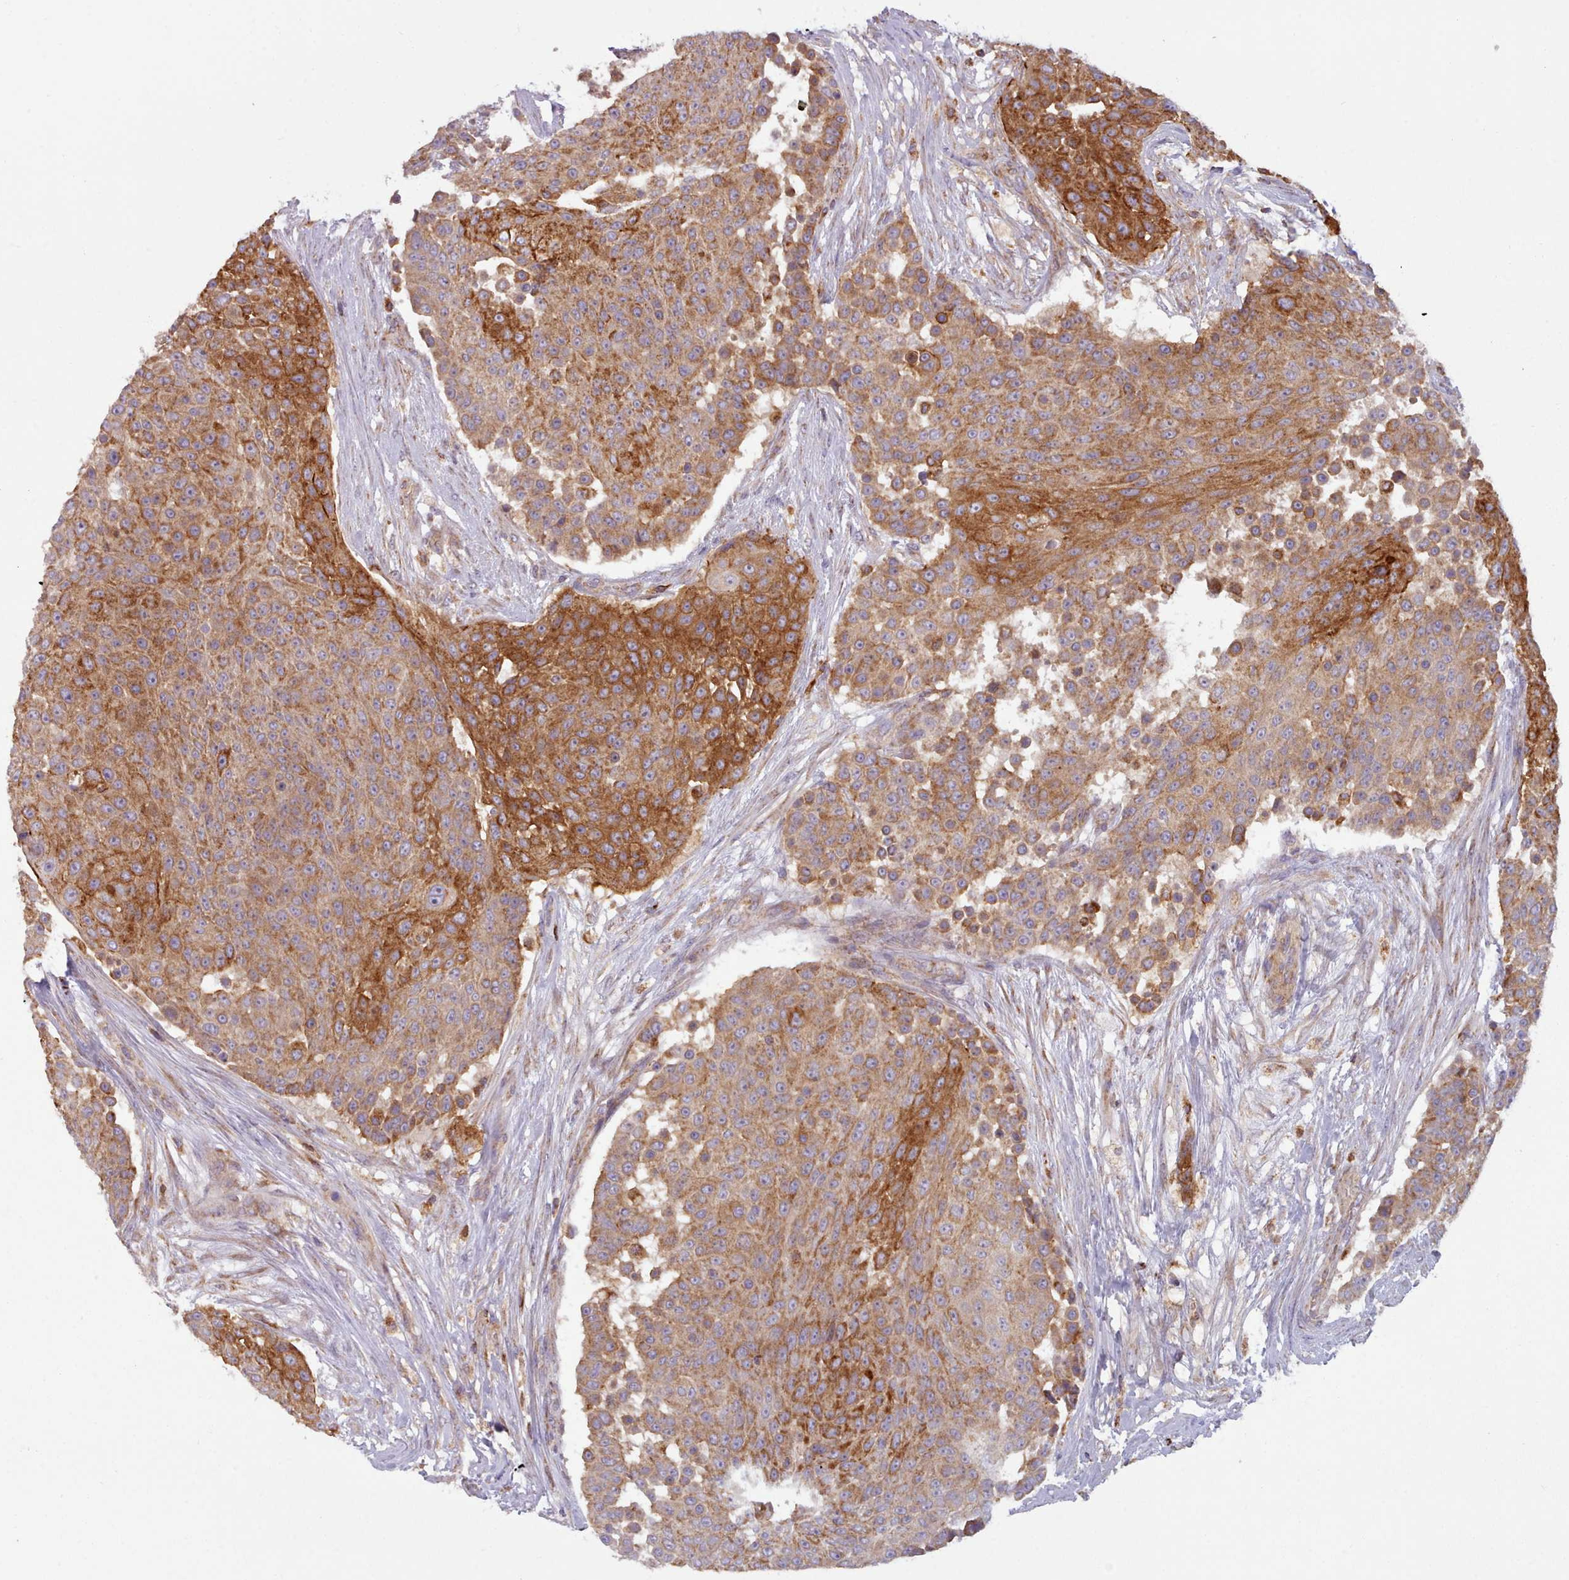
{"staining": {"intensity": "strong", "quantity": ">75%", "location": "cytoplasmic/membranous"}, "tissue": "urothelial cancer", "cell_type": "Tumor cells", "image_type": "cancer", "snomed": [{"axis": "morphology", "description": "Urothelial carcinoma, High grade"}, {"axis": "topography", "description": "Urinary bladder"}], "caption": "Urothelial cancer stained for a protein demonstrates strong cytoplasmic/membranous positivity in tumor cells.", "gene": "CRYBG1", "patient": {"sex": "female", "age": 63}}